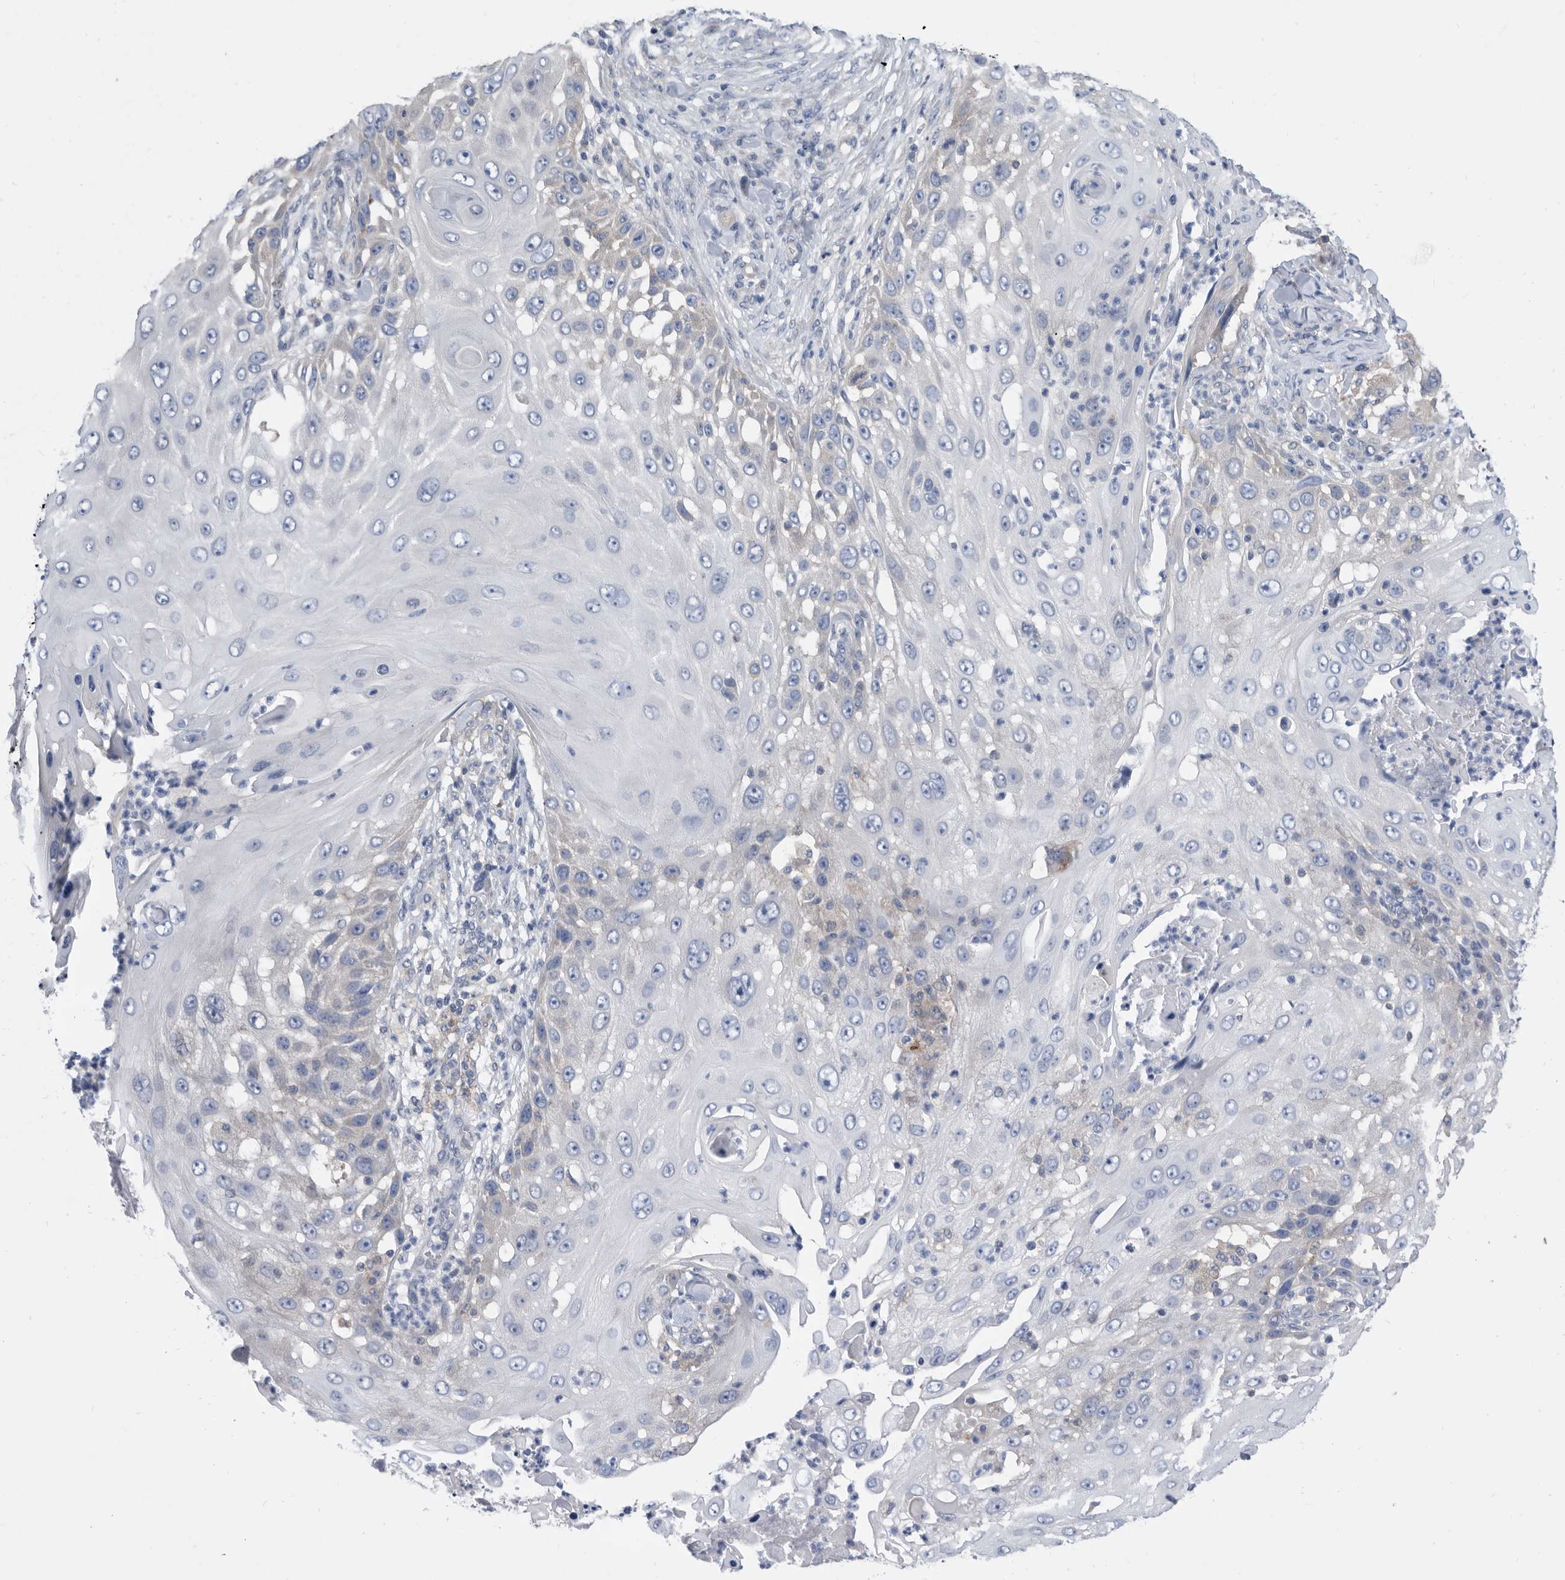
{"staining": {"intensity": "negative", "quantity": "none", "location": "none"}, "tissue": "skin cancer", "cell_type": "Tumor cells", "image_type": "cancer", "snomed": [{"axis": "morphology", "description": "Squamous cell carcinoma, NOS"}, {"axis": "topography", "description": "Skin"}], "caption": "This is an immunohistochemistry micrograph of skin cancer. There is no positivity in tumor cells.", "gene": "CCT4", "patient": {"sex": "female", "age": 44}}